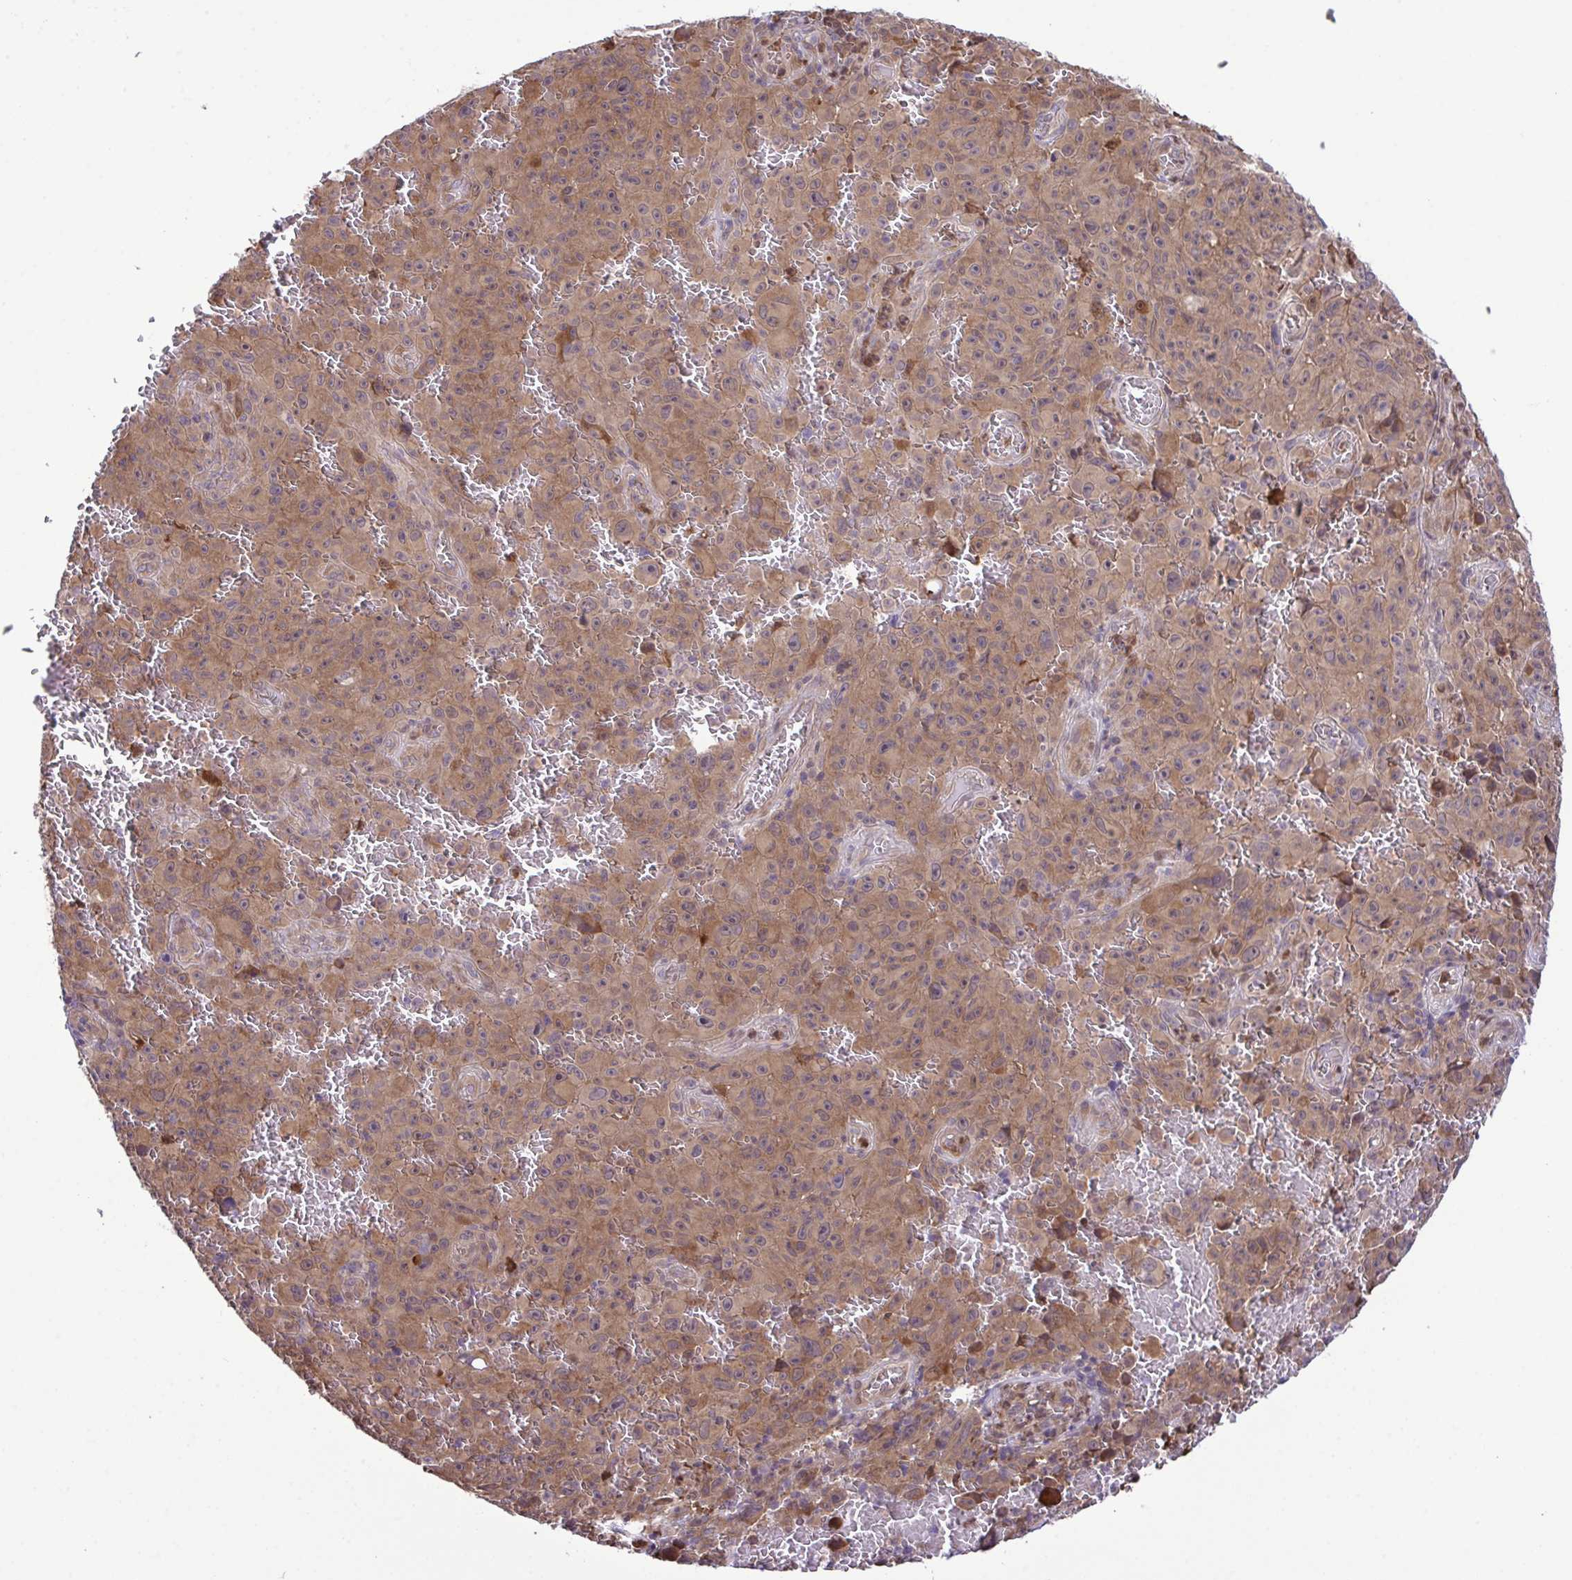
{"staining": {"intensity": "moderate", "quantity": ">75%", "location": "cytoplasmic/membranous"}, "tissue": "melanoma", "cell_type": "Tumor cells", "image_type": "cancer", "snomed": [{"axis": "morphology", "description": "Malignant melanoma, NOS"}, {"axis": "topography", "description": "Skin"}], "caption": "Immunohistochemistry (IHC) (DAB (3,3'-diaminobenzidine)) staining of human malignant melanoma exhibits moderate cytoplasmic/membranous protein staining in approximately >75% of tumor cells.", "gene": "CMPK1", "patient": {"sex": "female", "age": 82}}